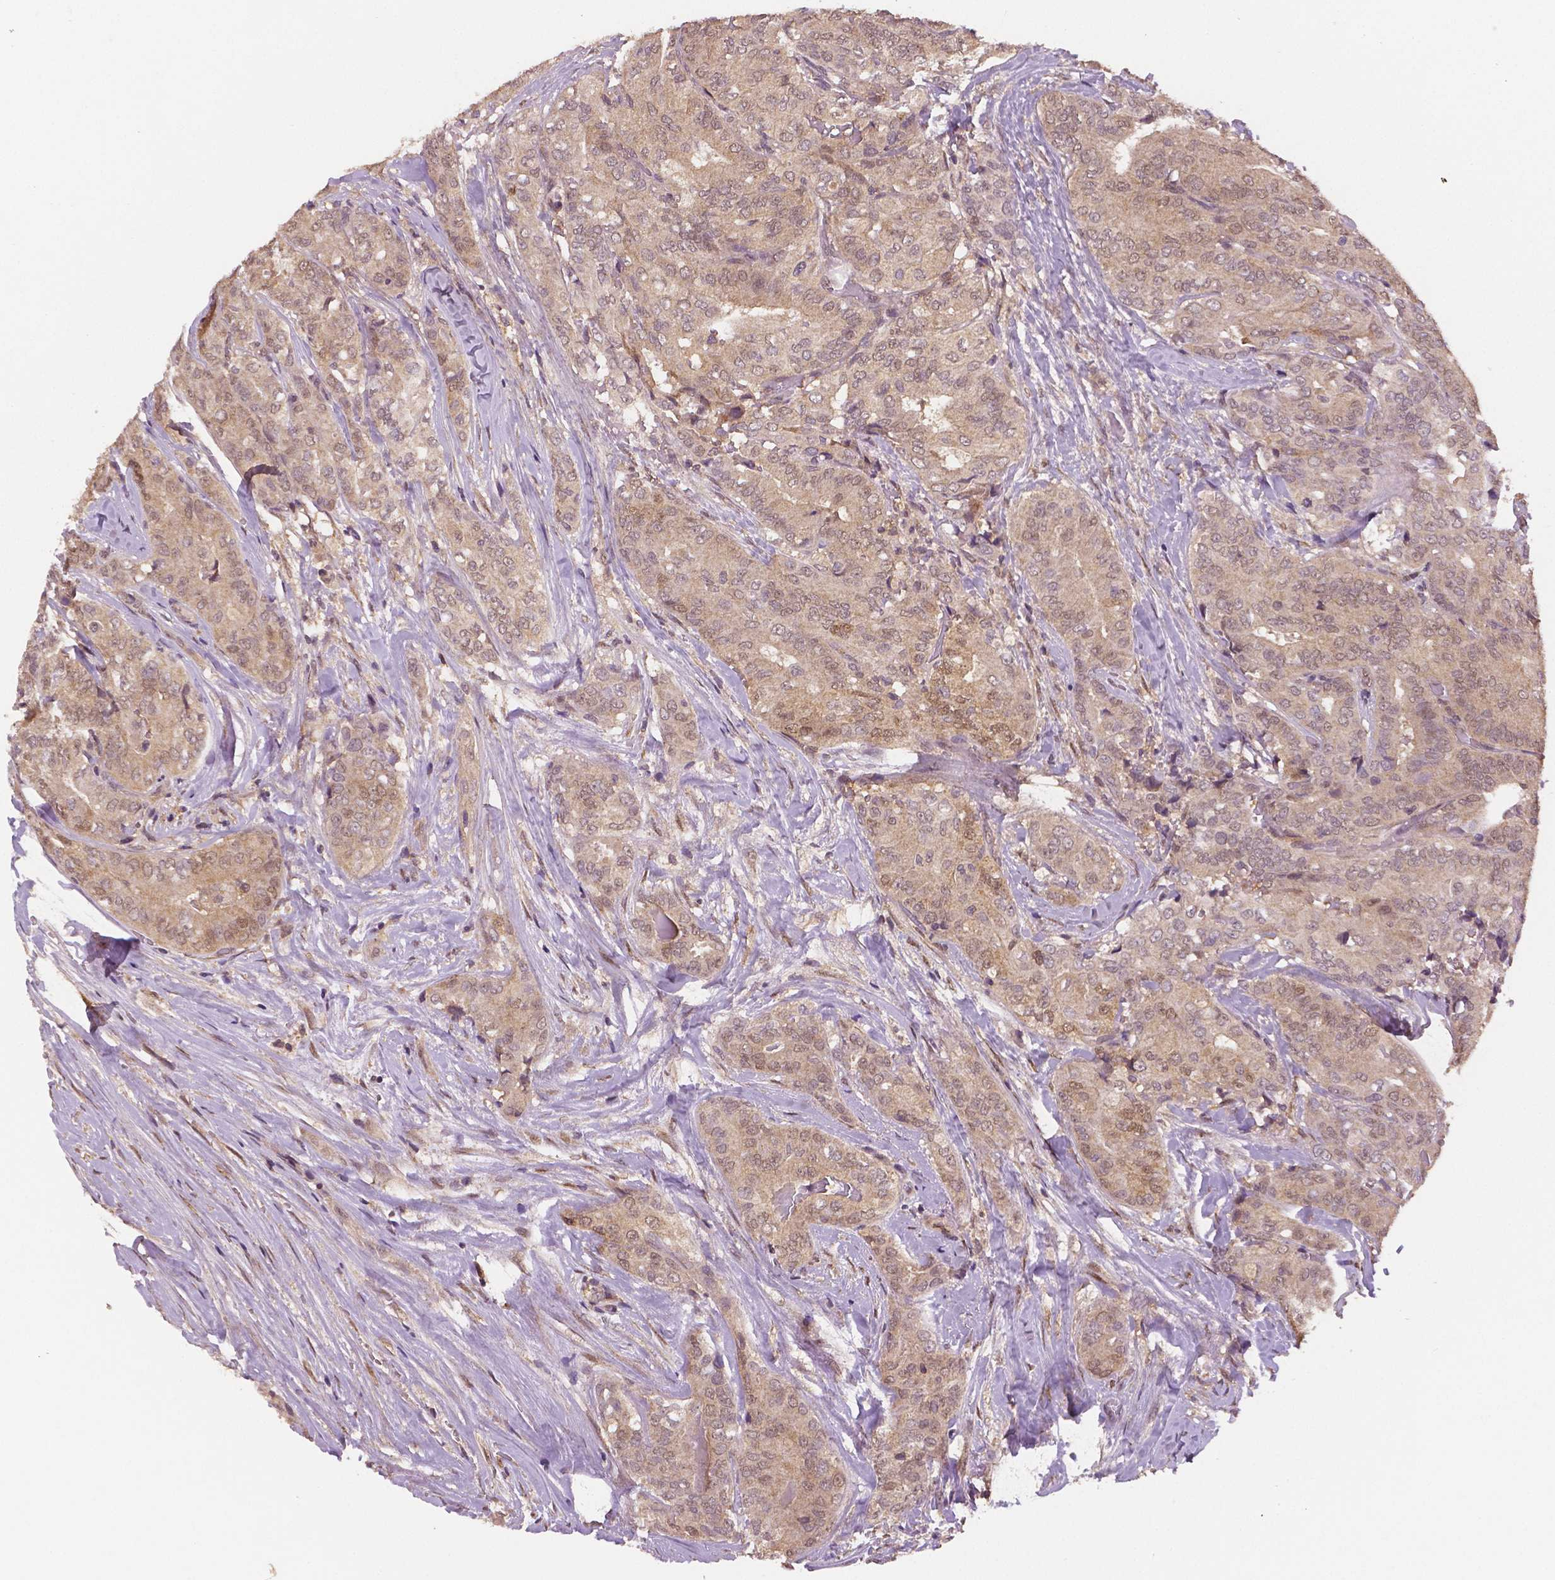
{"staining": {"intensity": "negative", "quantity": "none", "location": "none"}, "tissue": "thyroid cancer", "cell_type": "Tumor cells", "image_type": "cancer", "snomed": [{"axis": "morphology", "description": "Papillary adenocarcinoma, NOS"}, {"axis": "topography", "description": "Thyroid gland"}], "caption": "DAB (3,3'-diaminobenzidine) immunohistochemical staining of thyroid papillary adenocarcinoma shows no significant staining in tumor cells. (DAB immunohistochemistry (IHC) with hematoxylin counter stain).", "gene": "STAT3", "patient": {"sex": "male", "age": 61}}